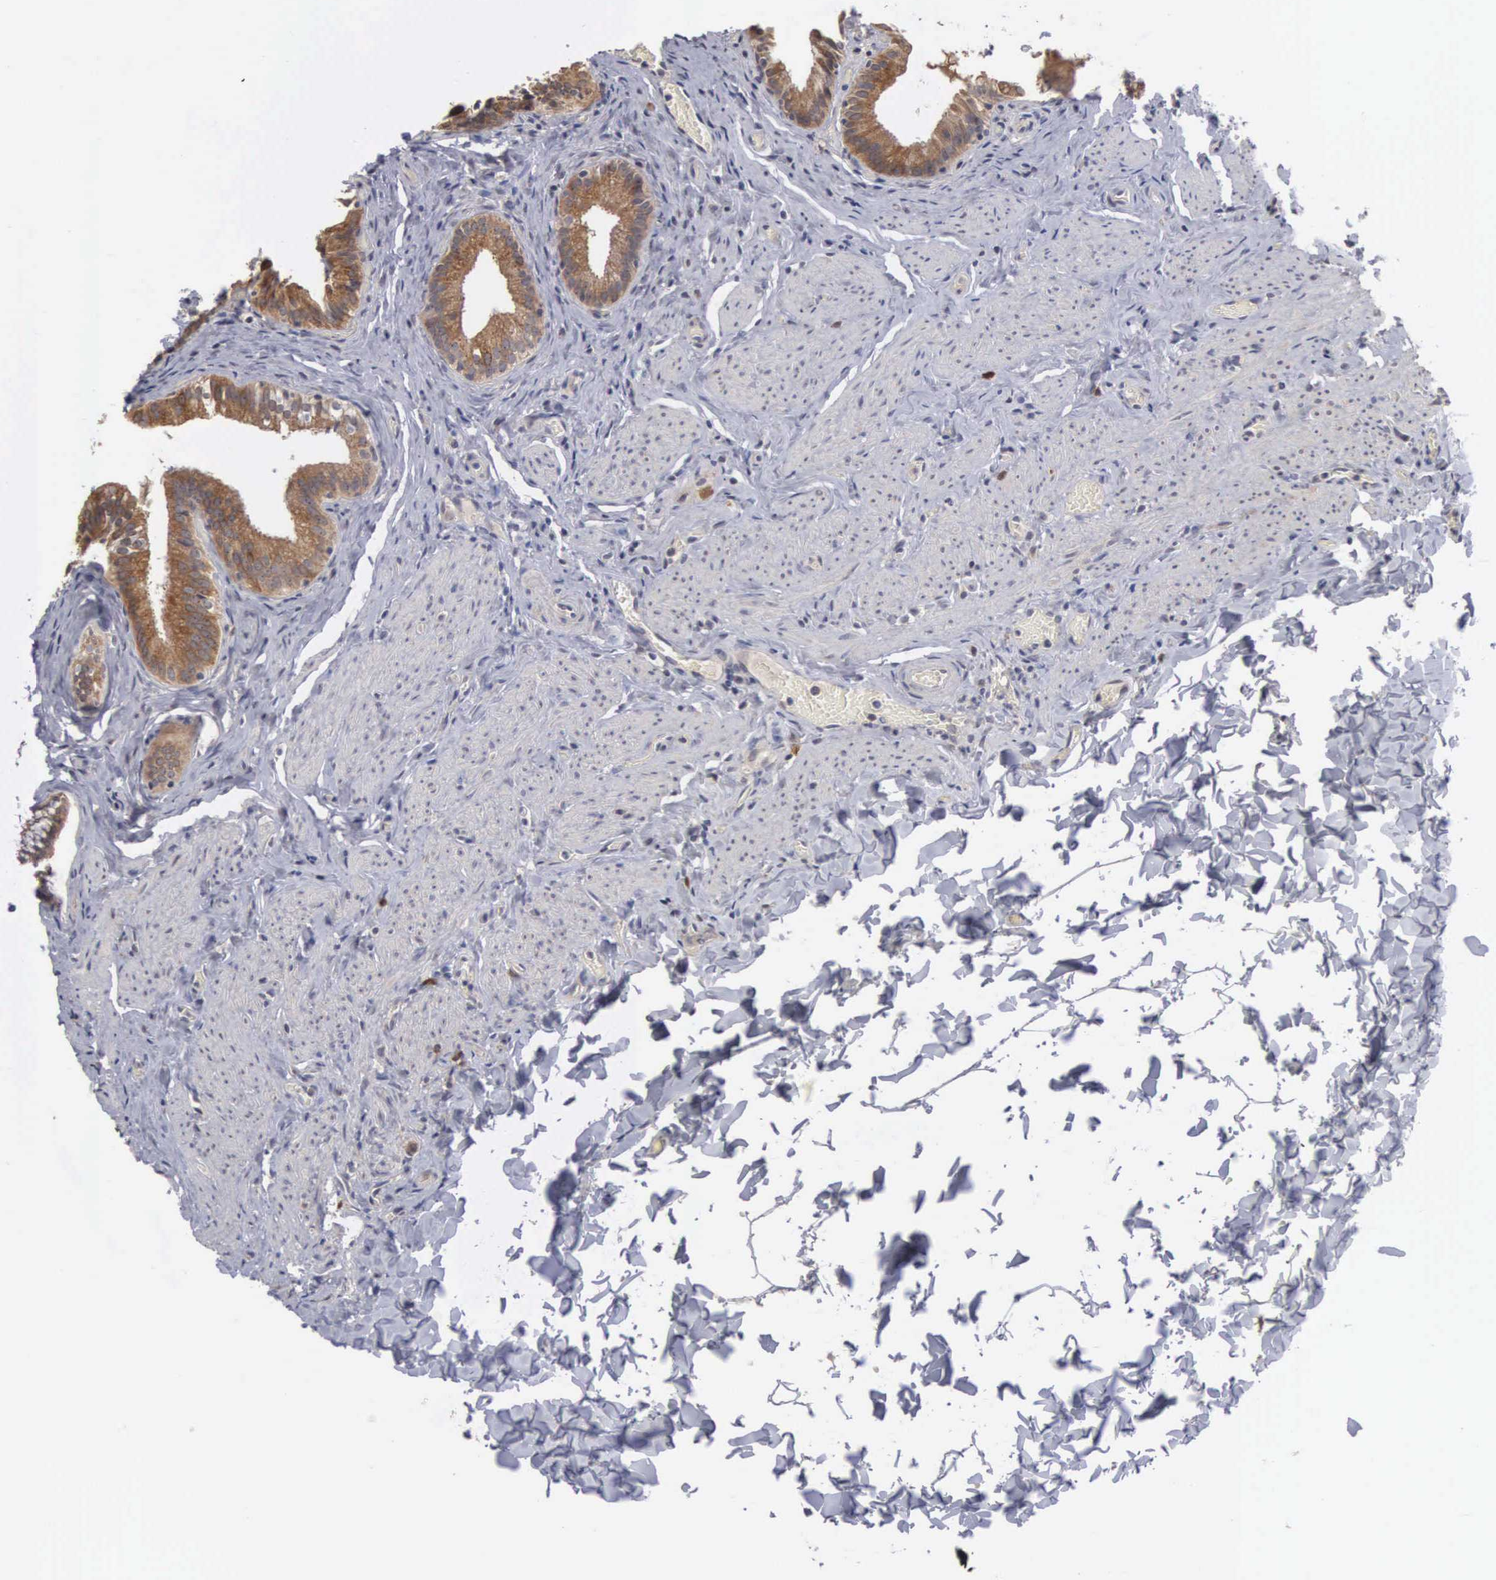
{"staining": {"intensity": "moderate", "quantity": ">75%", "location": "cytoplasmic/membranous"}, "tissue": "gallbladder", "cell_type": "Glandular cells", "image_type": "normal", "snomed": [{"axis": "morphology", "description": "Normal tissue, NOS"}, {"axis": "topography", "description": "Gallbladder"}], "caption": "This histopathology image demonstrates normal gallbladder stained with immunohistochemistry (IHC) to label a protein in brown. The cytoplasmic/membranous of glandular cells show moderate positivity for the protein. Nuclei are counter-stained blue.", "gene": "AMN", "patient": {"sex": "female", "age": 44}}